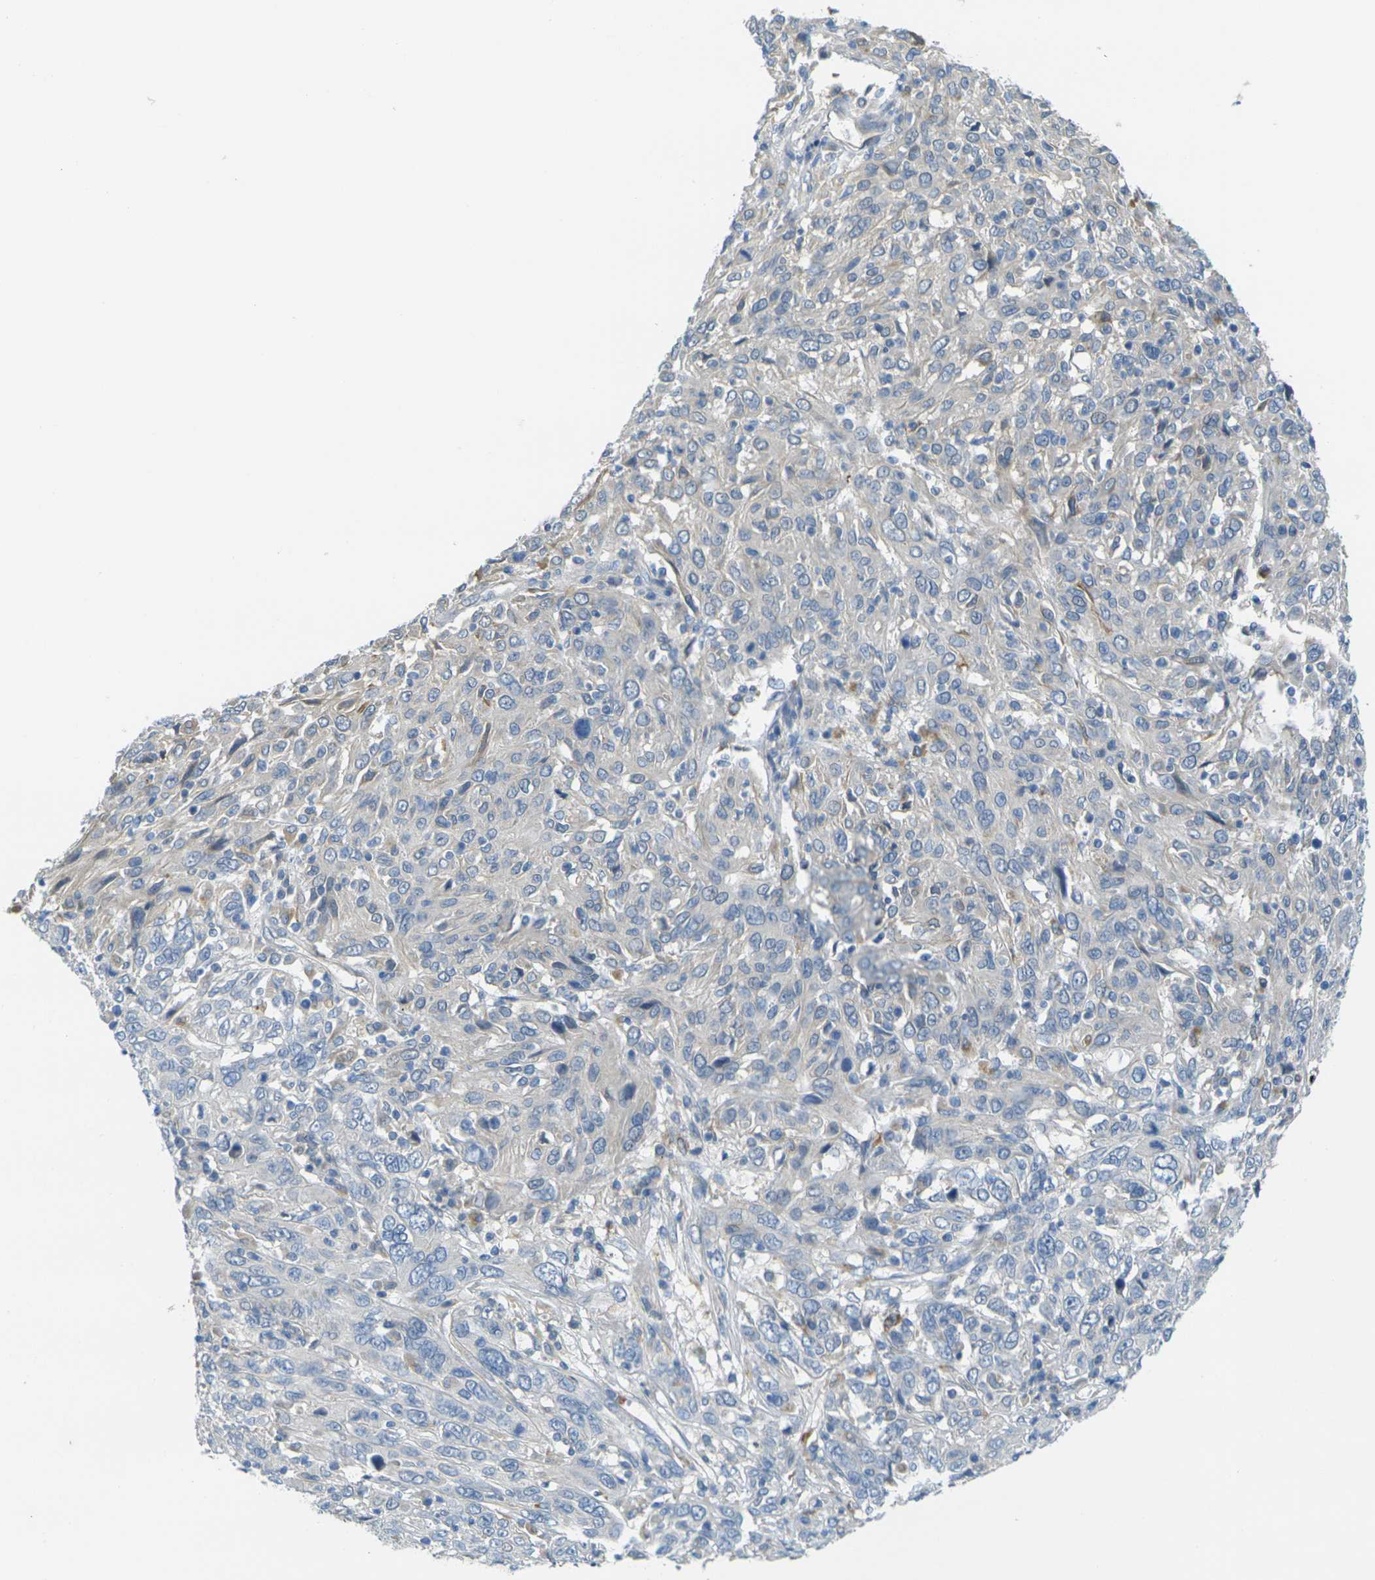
{"staining": {"intensity": "negative", "quantity": "none", "location": "none"}, "tissue": "cervical cancer", "cell_type": "Tumor cells", "image_type": "cancer", "snomed": [{"axis": "morphology", "description": "Squamous cell carcinoma, NOS"}, {"axis": "topography", "description": "Cervix"}], "caption": "Cervical cancer (squamous cell carcinoma) stained for a protein using IHC displays no staining tumor cells.", "gene": "CYP2C8", "patient": {"sex": "female", "age": 46}}